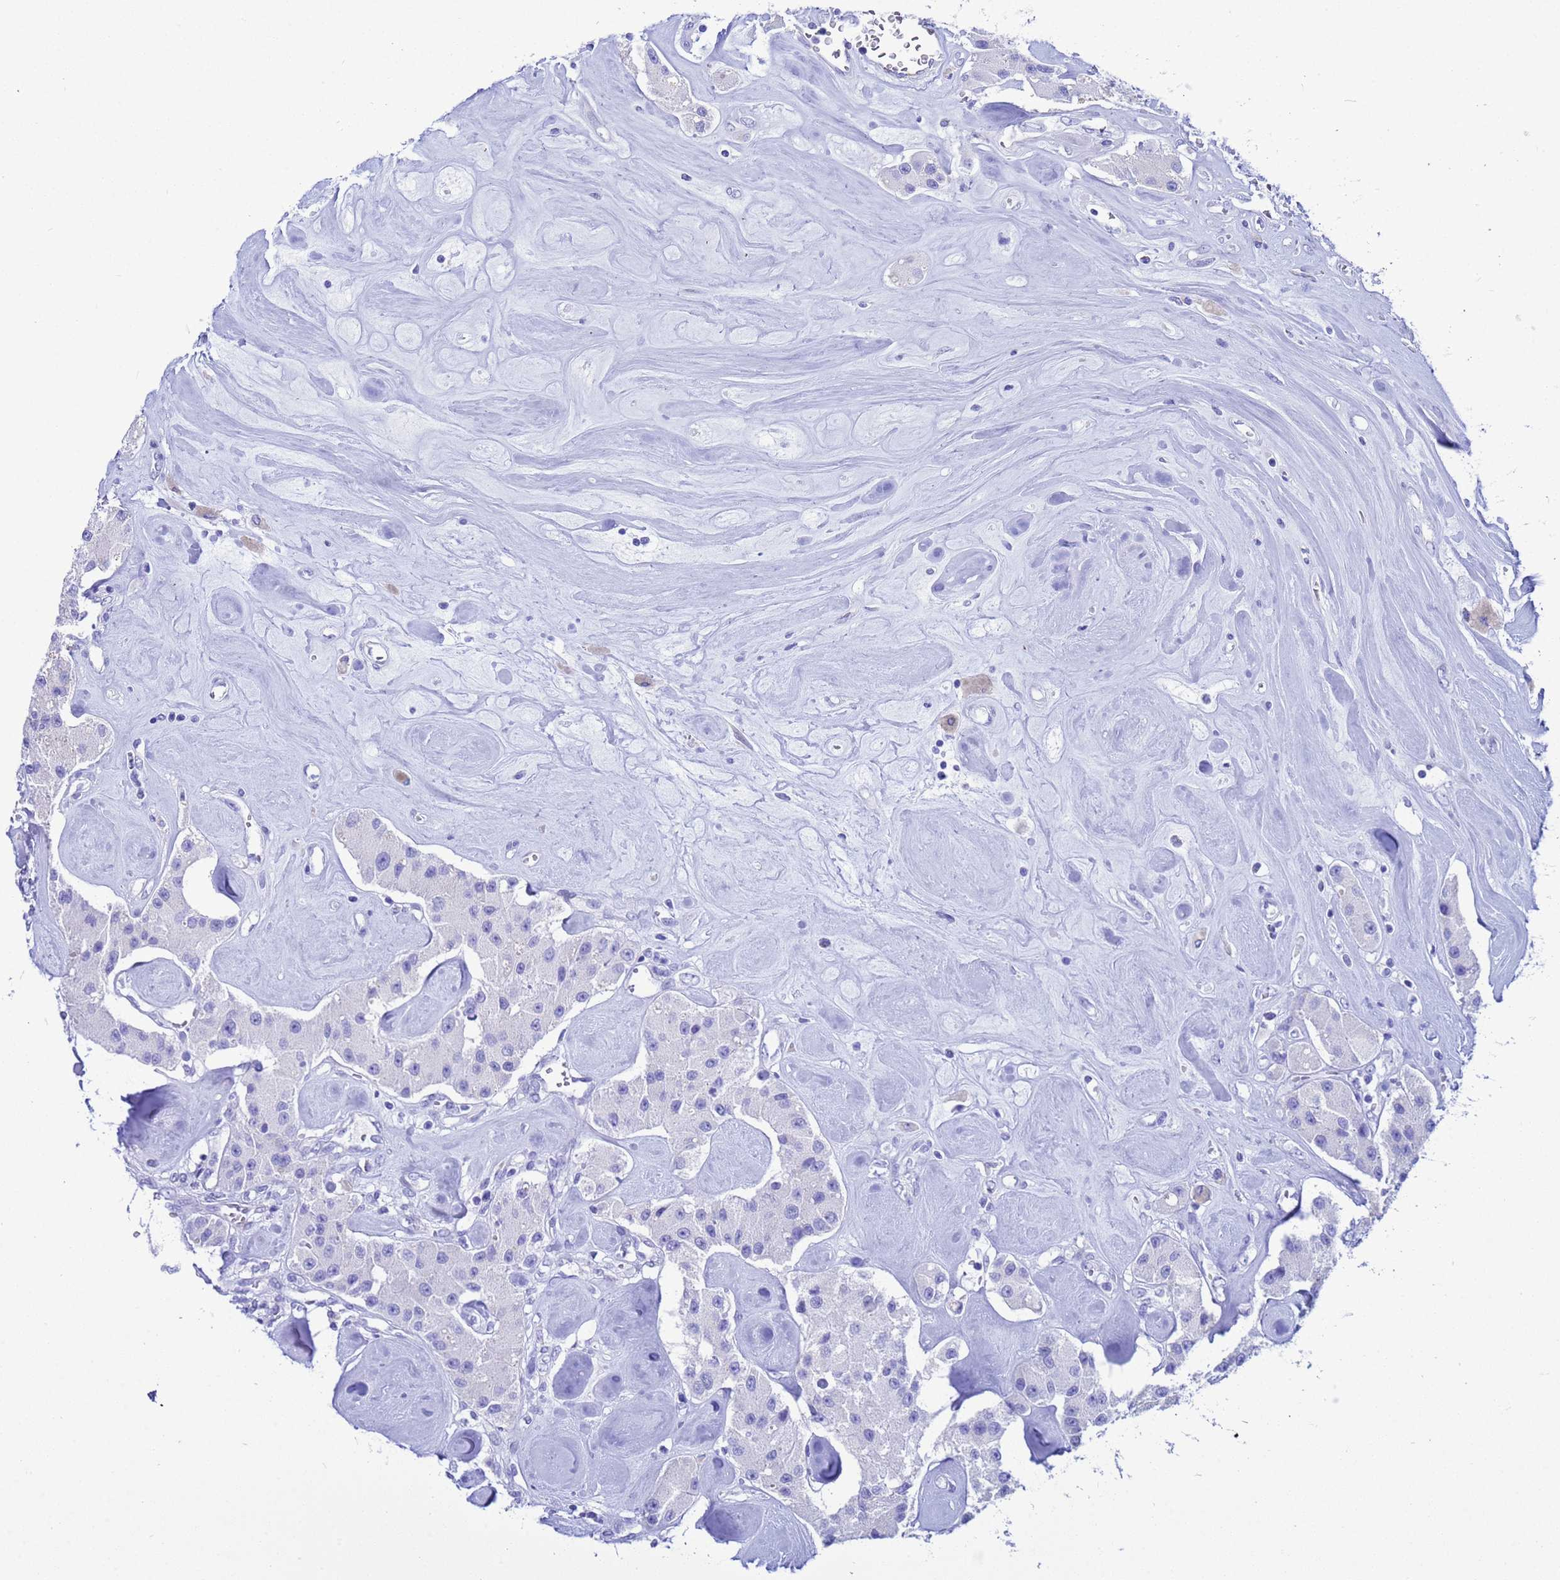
{"staining": {"intensity": "negative", "quantity": "none", "location": "none"}, "tissue": "carcinoid", "cell_type": "Tumor cells", "image_type": "cancer", "snomed": [{"axis": "morphology", "description": "Carcinoid, malignant, NOS"}, {"axis": "topography", "description": "Pancreas"}], "caption": "The histopathology image reveals no significant staining in tumor cells of carcinoid (malignant).", "gene": "AKR1C2", "patient": {"sex": "male", "age": 41}}